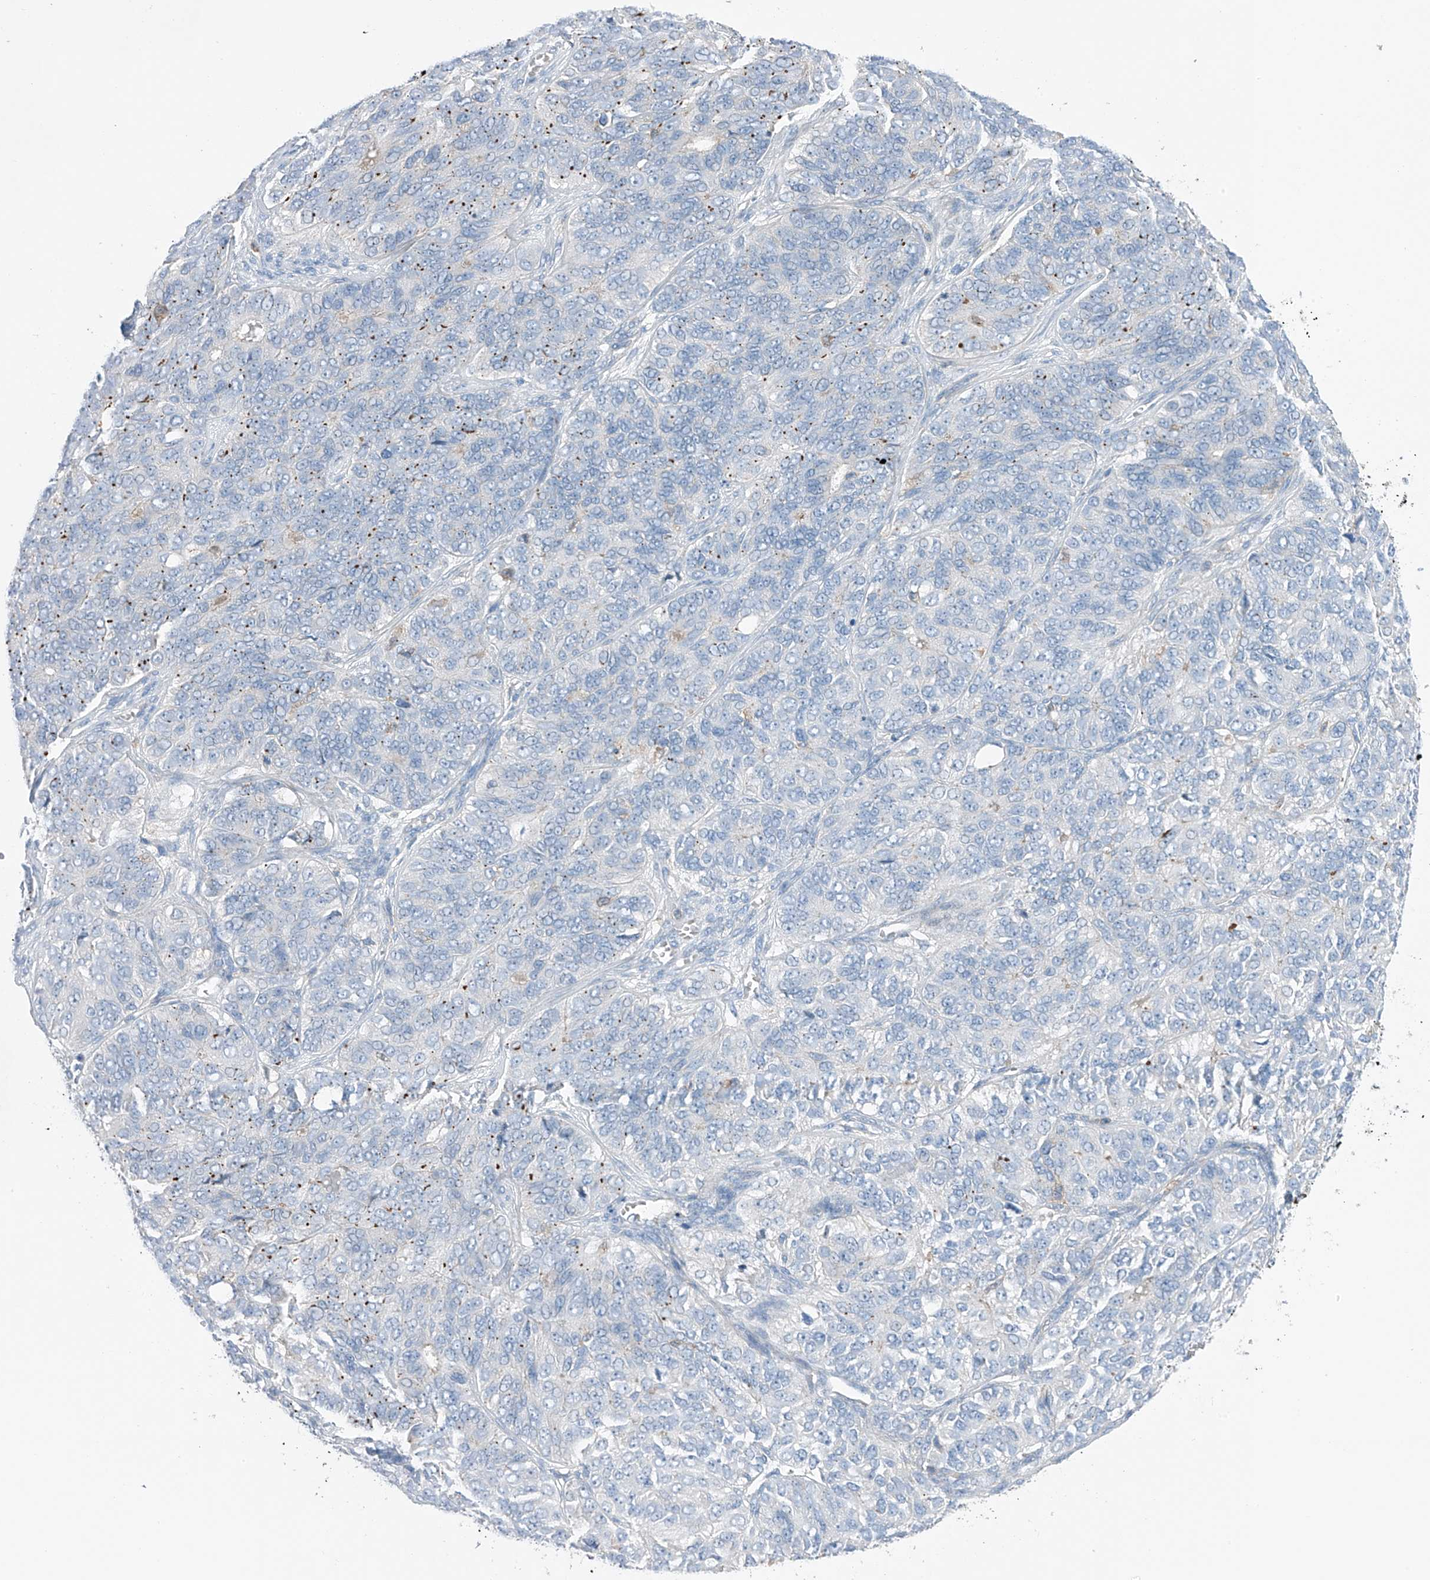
{"staining": {"intensity": "negative", "quantity": "none", "location": "none"}, "tissue": "ovarian cancer", "cell_type": "Tumor cells", "image_type": "cancer", "snomed": [{"axis": "morphology", "description": "Carcinoma, endometroid"}, {"axis": "topography", "description": "Ovary"}], "caption": "Histopathology image shows no protein expression in tumor cells of ovarian cancer tissue.", "gene": "NALCN", "patient": {"sex": "female", "age": 51}}